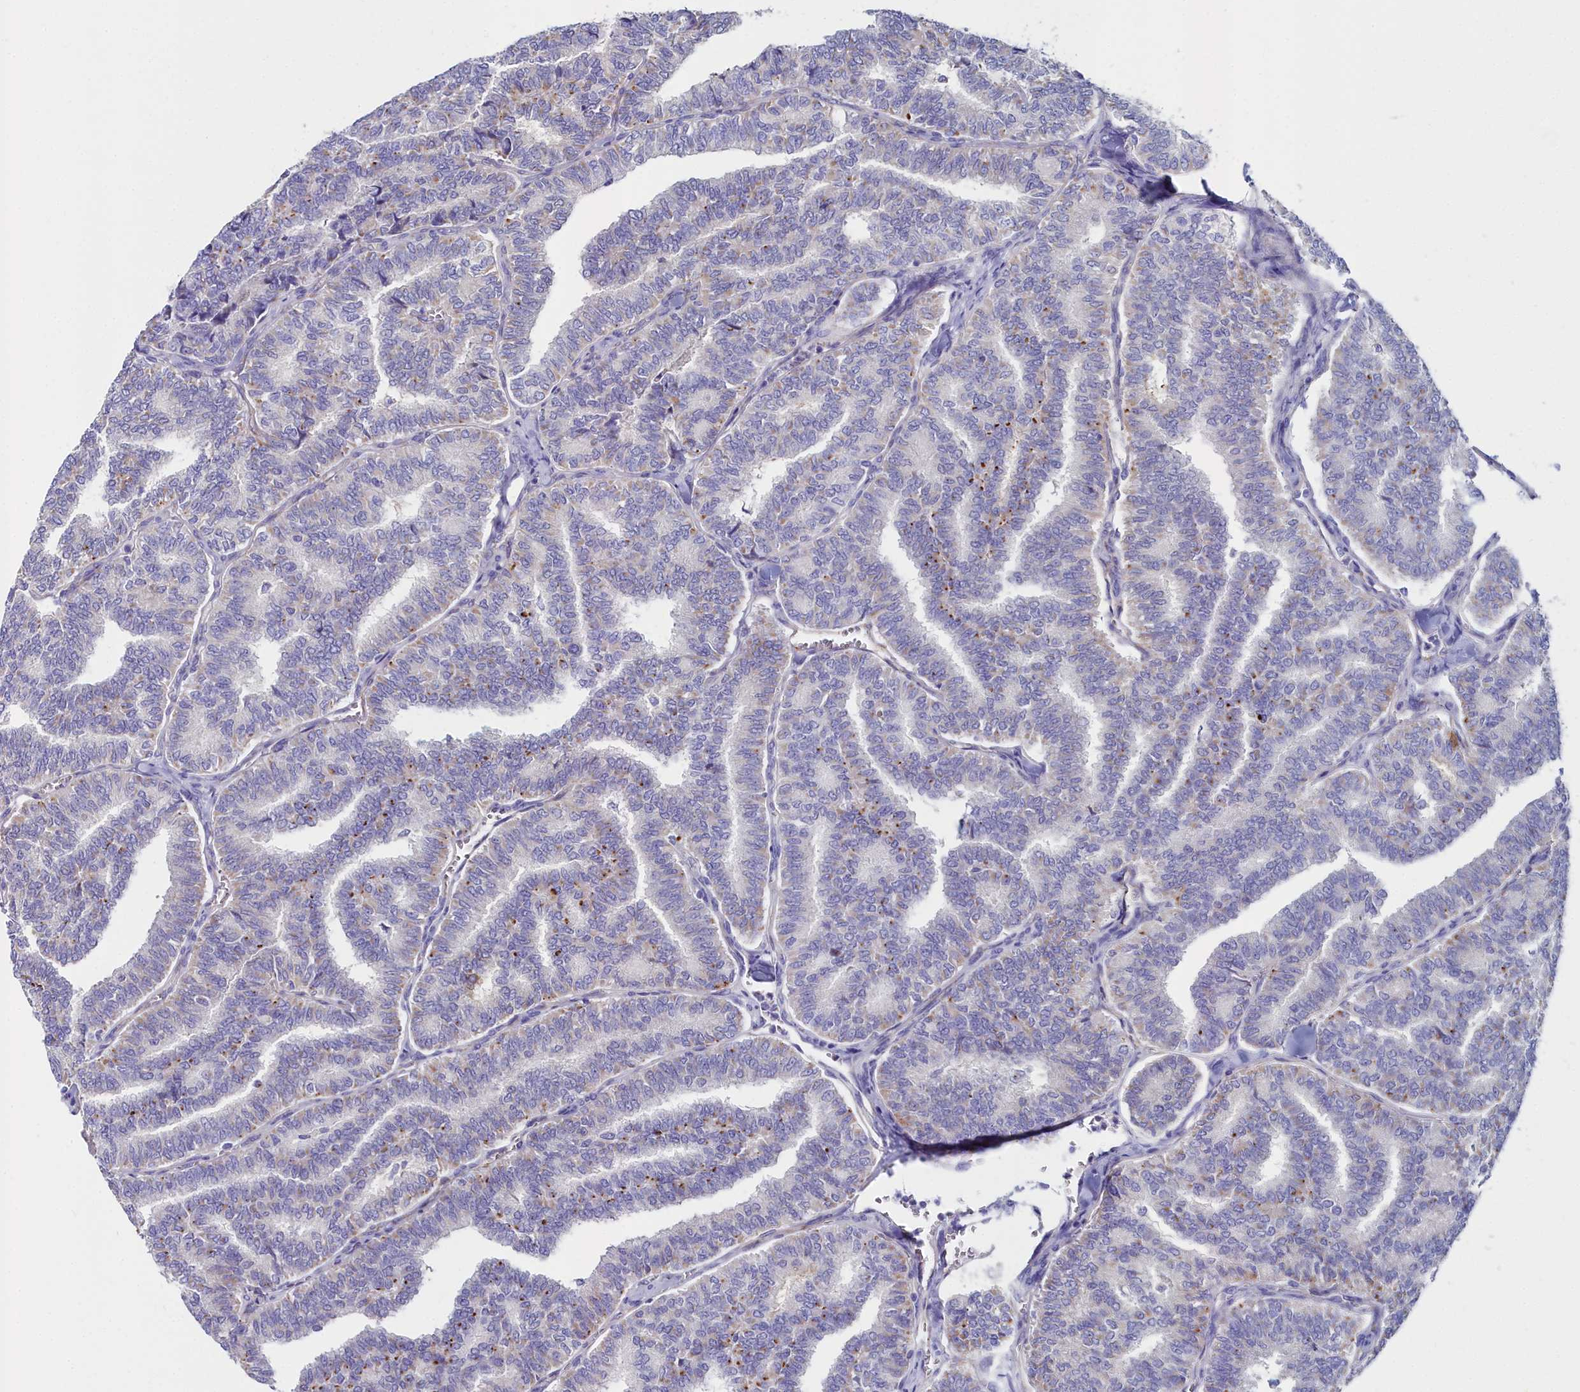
{"staining": {"intensity": "moderate", "quantity": "<25%", "location": "cytoplasmic/membranous"}, "tissue": "thyroid cancer", "cell_type": "Tumor cells", "image_type": "cancer", "snomed": [{"axis": "morphology", "description": "Papillary adenocarcinoma, NOS"}, {"axis": "topography", "description": "Thyroid gland"}], "caption": "The histopathology image displays immunohistochemical staining of thyroid cancer. There is moderate cytoplasmic/membranous positivity is appreciated in approximately <25% of tumor cells. (DAB = brown stain, brightfield microscopy at high magnification).", "gene": "SLC49A3", "patient": {"sex": "female", "age": 35}}